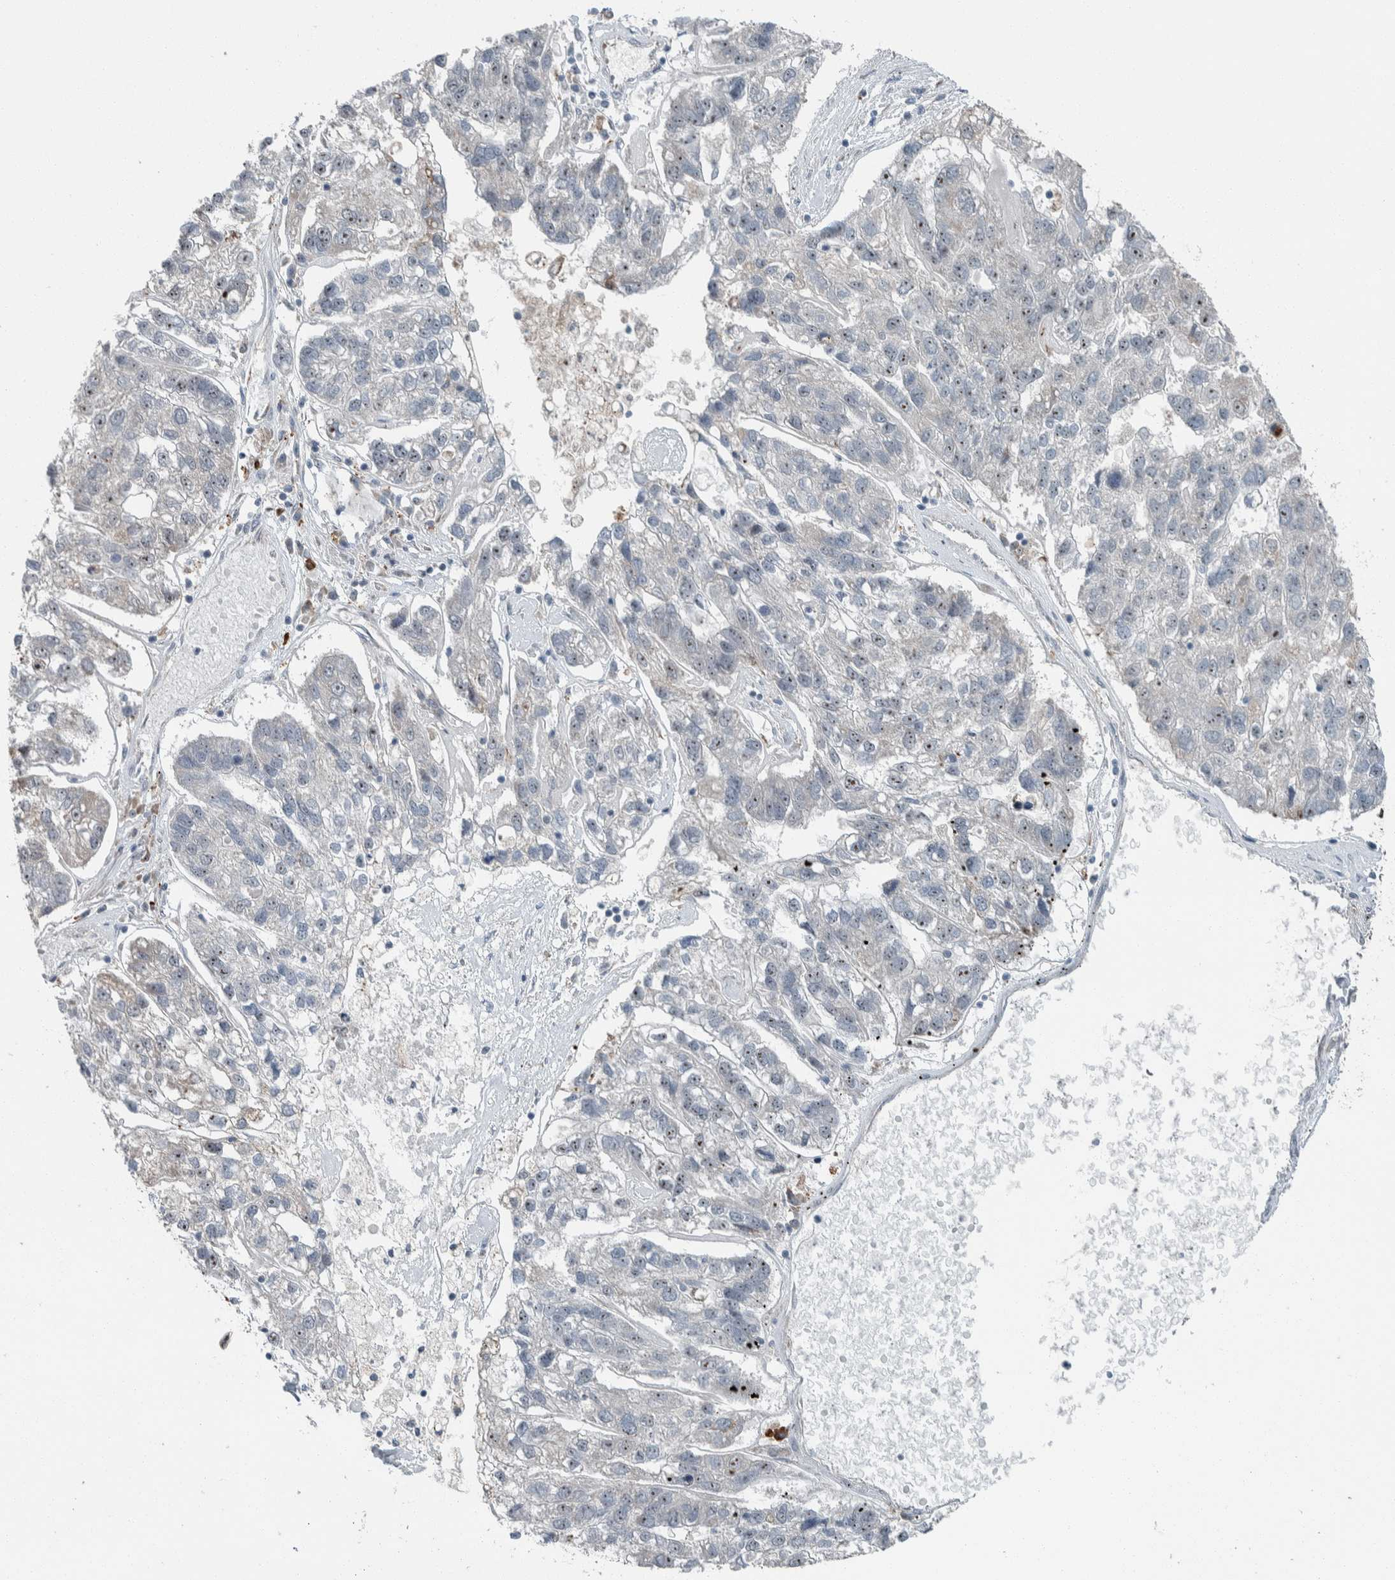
{"staining": {"intensity": "weak", "quantity": "<25%", "location": "cytoplasmic/membranous,nuclear"}, "tissue": "pancreatic cancer", "cell_type": "Tumor cells", "image_type": "cancer", "snomed": [{"axis": "morphology", "description": "Adenocarcinoma, NOS"}, {"axis": "topography", "description": "Pancreas"}], "caption": "Micrograph shows no protein positivity in tumor cells of pancreatic cancer (adenocarcinoma) tissue.", "gene": "USP25", "patient": {"sex": "female", "age": 61}}